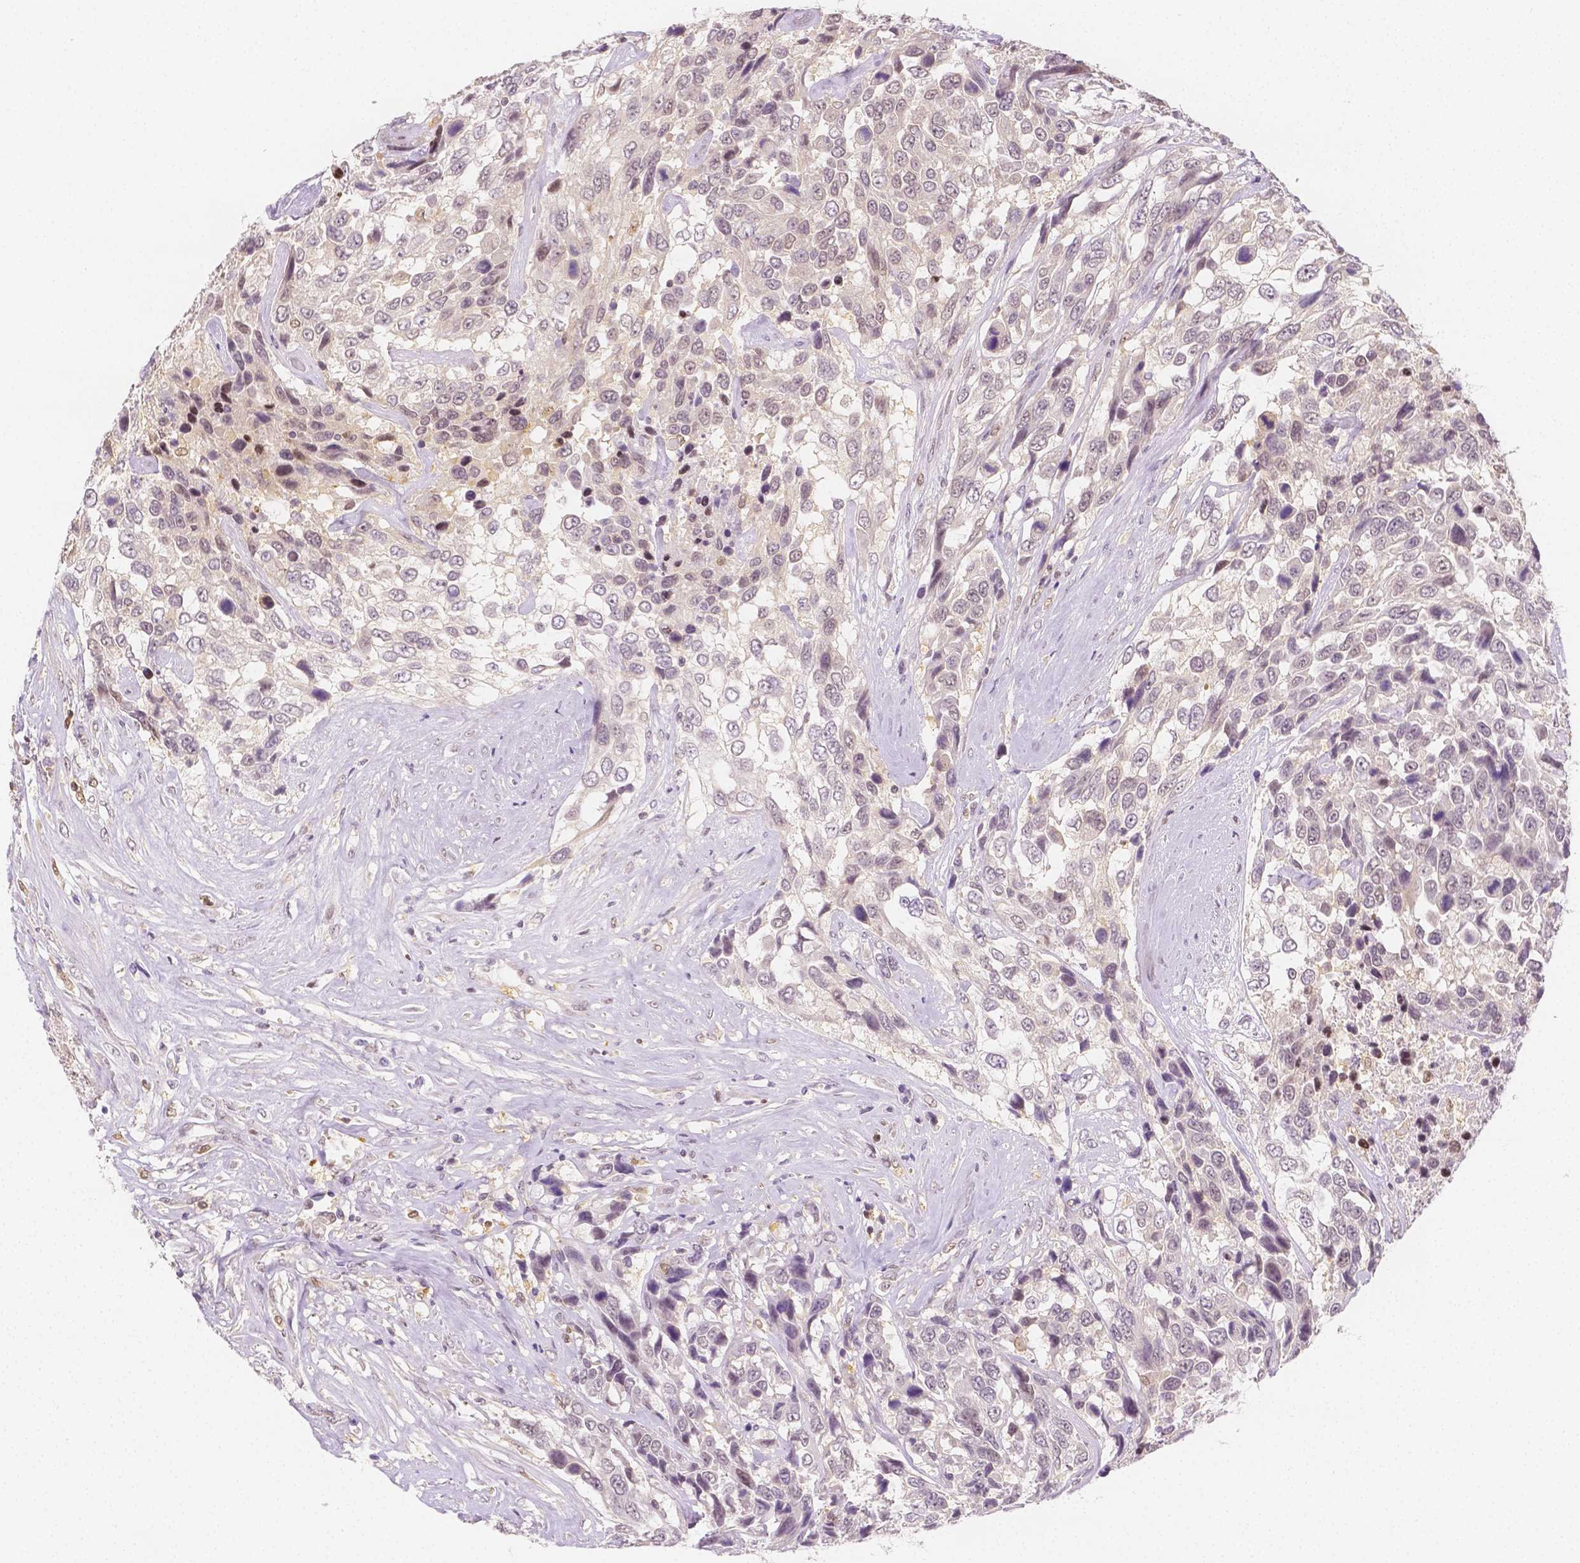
{"staining": {"intensity": "negative", "quantity": "none", "location": "none"}, "tissue": "urothelial cancer", "cell_type": "Tumor cells", "image_type": "cancer", "snomed": [{"axis": "morphology", "description": "Urothelial carcinoma, High grade"}, {"axis": "topography", "description": "Urinary bladder"}], "caption": "DAB immunohistochemical staining of urothelial cancer exhibits no significant staining in tumor cells.", "gene": "SGTB", "patient": {"sex": "female", "age": 70}}